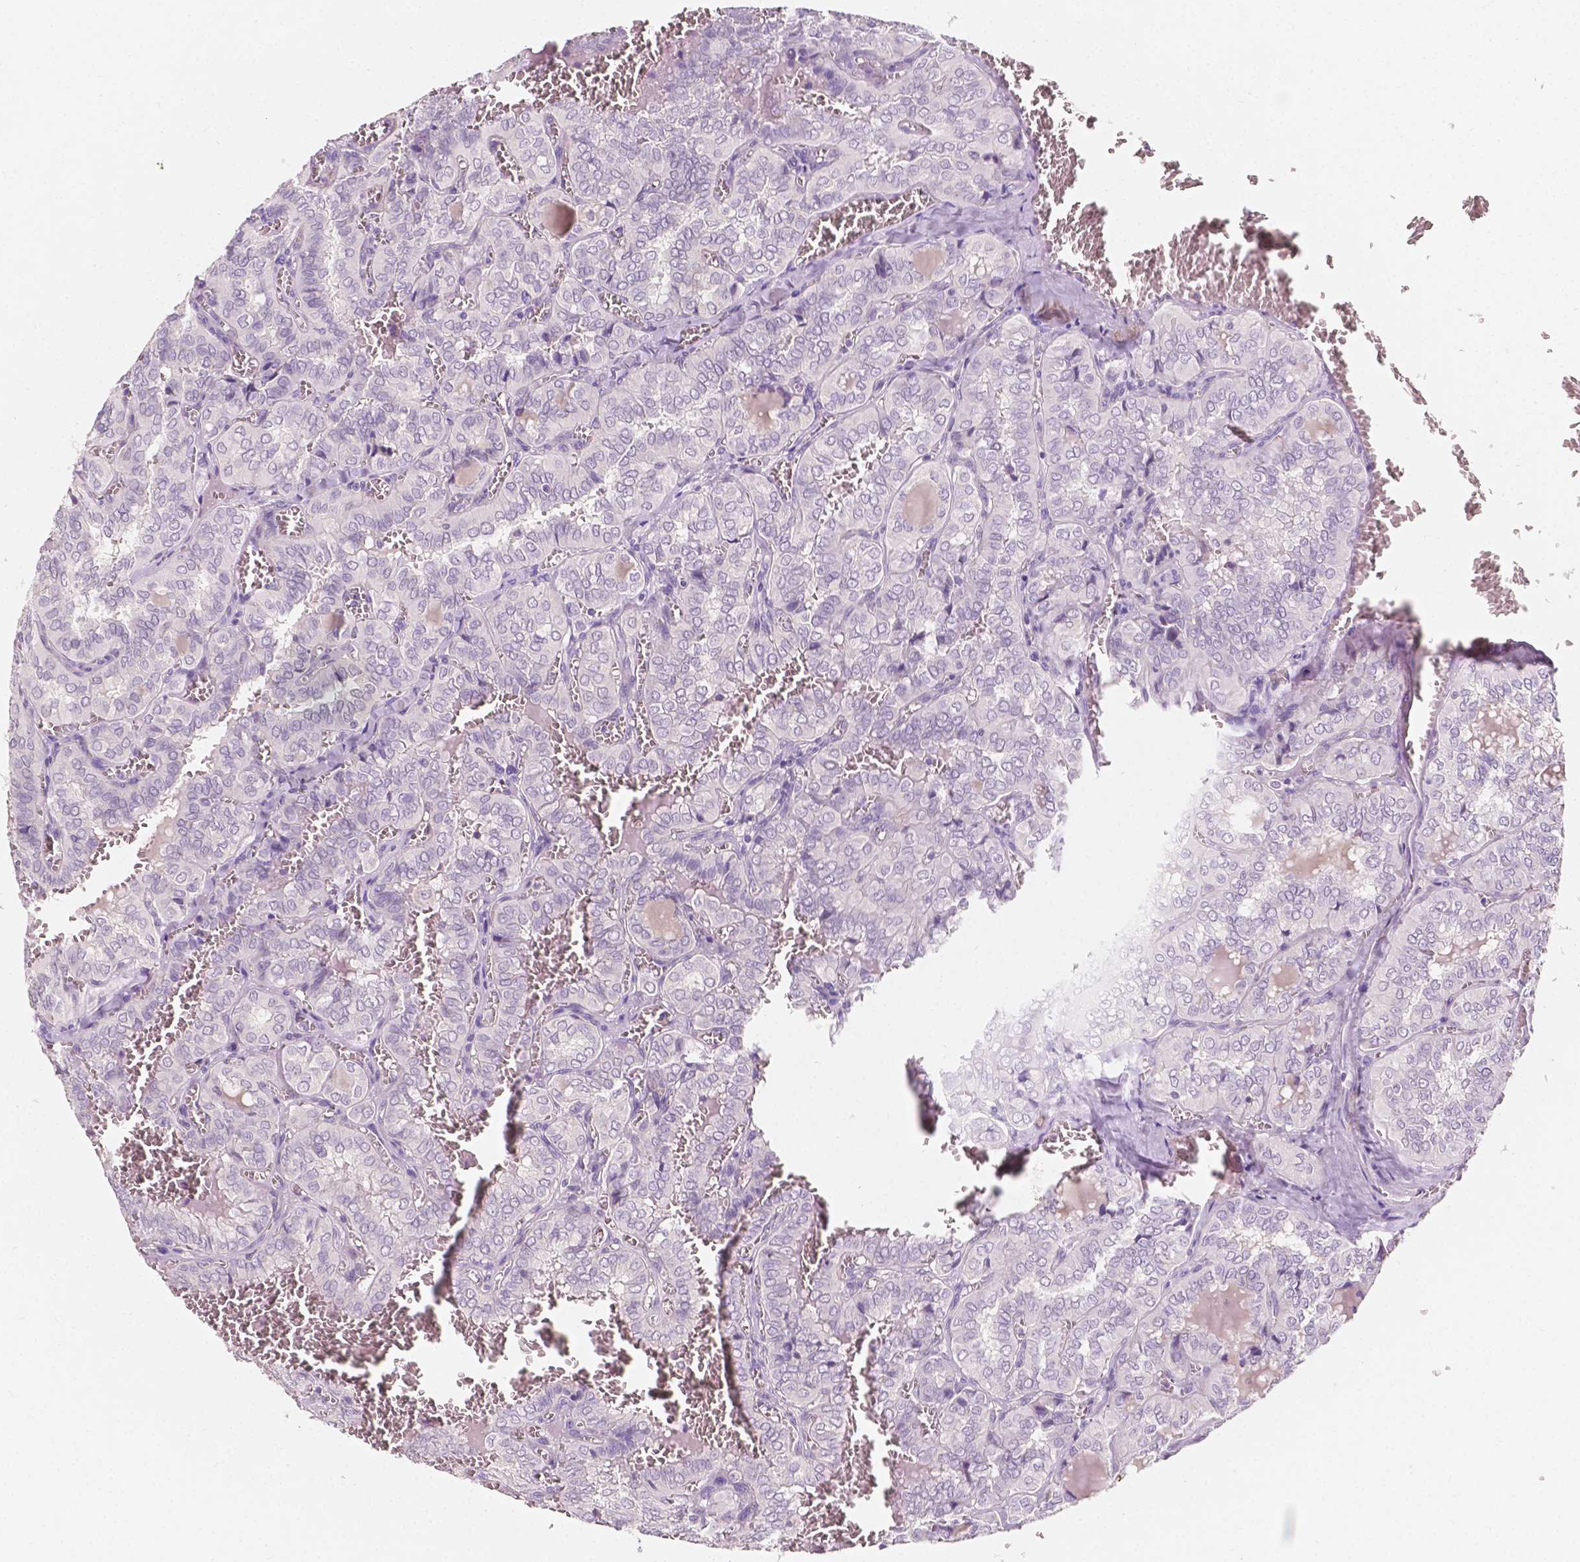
{"staining": {"intensity": "negative", "quantity": "none", "location": "none"}, "tissue": "thyroid cancer", "cell_type": "Tumor cells", "image_type": "cancer", "snomed": [{"axis": "morphology", "description": "Papillary adenocarcinoma, NOS"}, {"axis": "topography", "description": "Thyroid gland"}], "caption": "Tumor cells are negative for protein expression in human thyroid cancer.", "gene": "TAL1", "patient": {"sex": "female", "age": 41}}